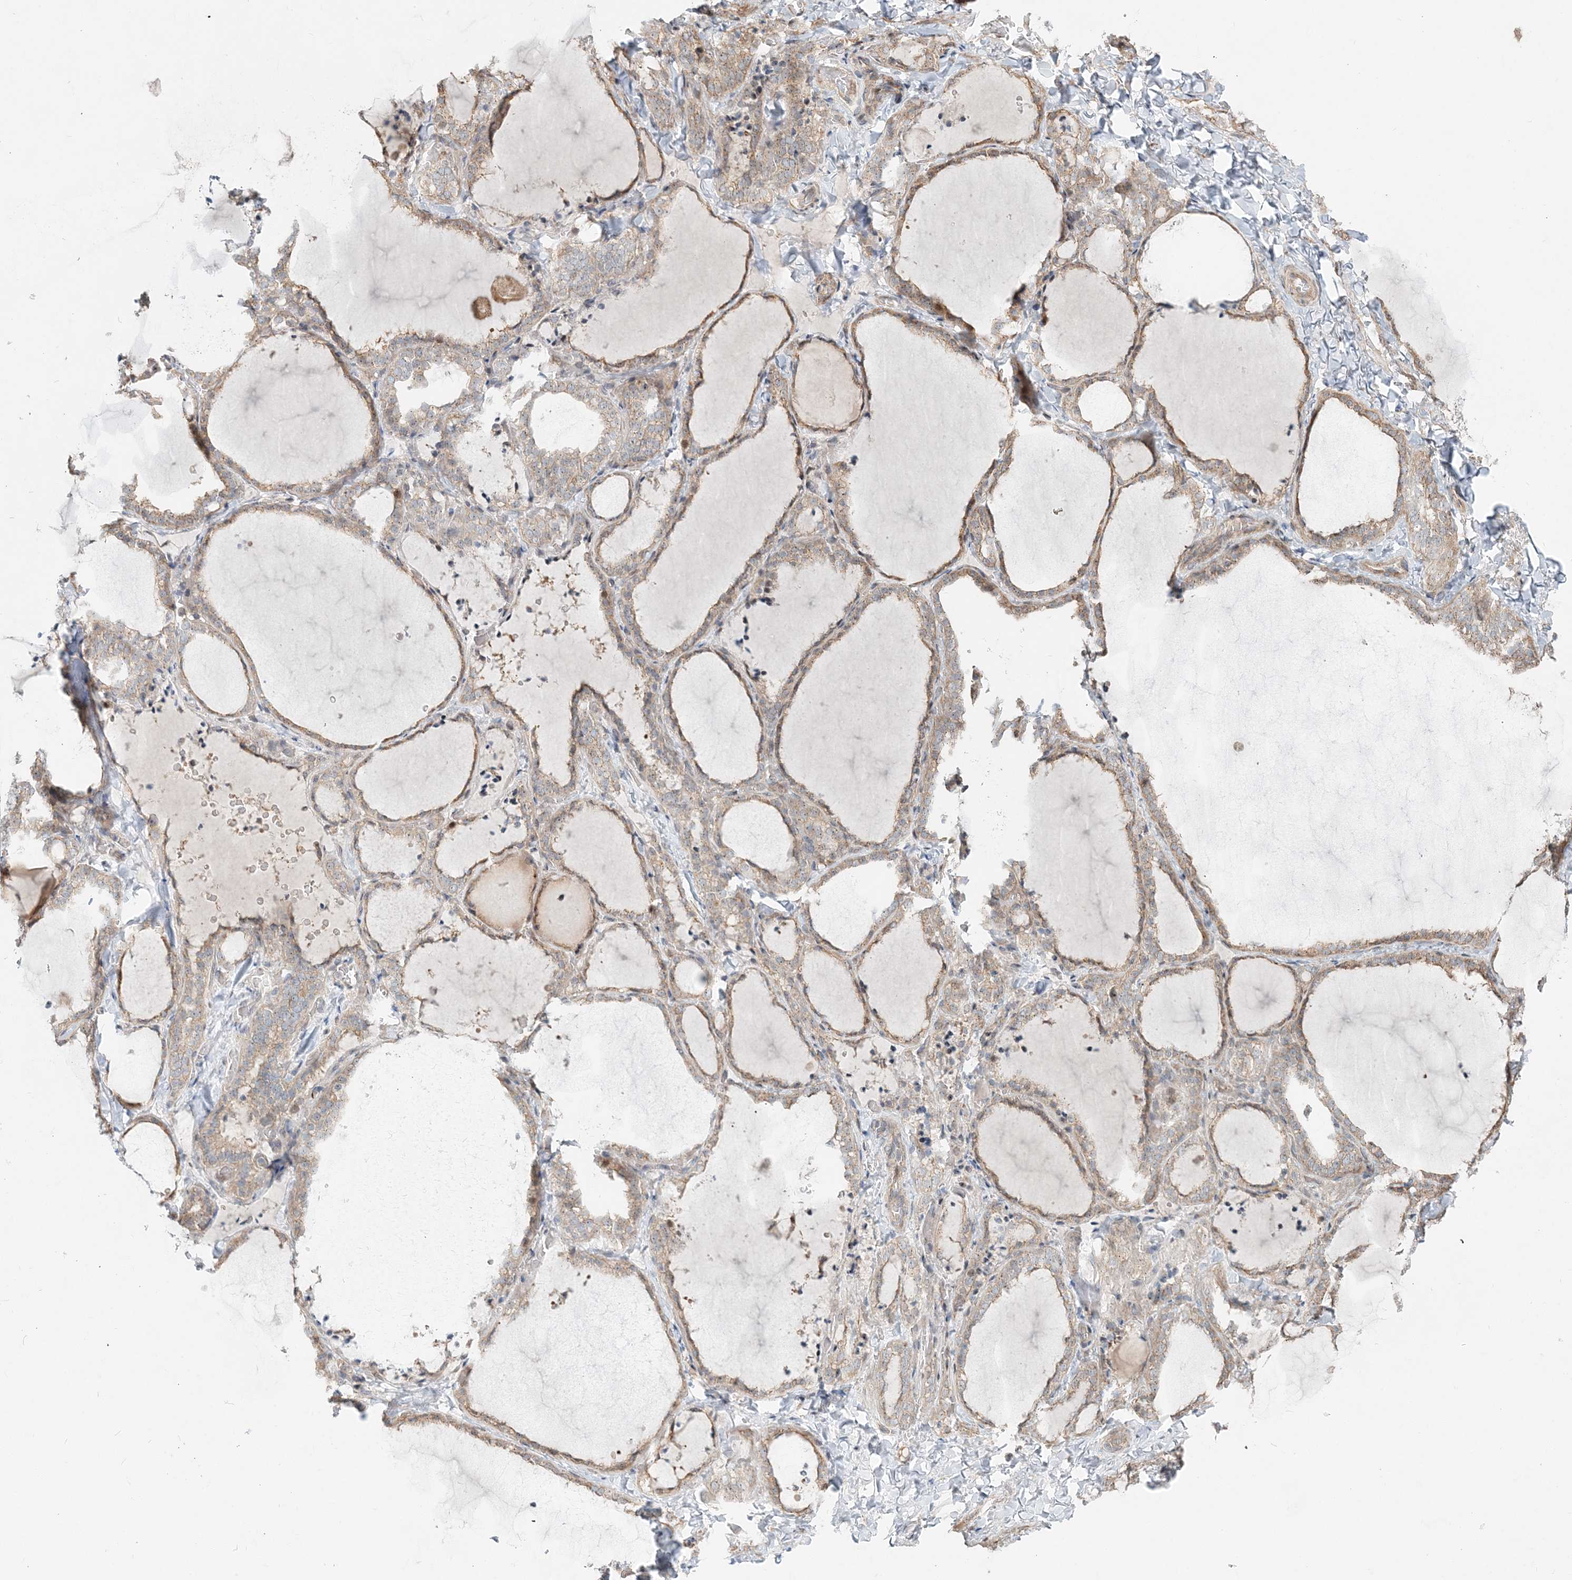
{"staining": {"intensity": "moderate", "quantity": "<25%", "location": "cytoplasmic/membranous,nuclear"}, "tissue": "thyroid gland", "cell_type": "Glandular cells", "image_type": "normal", "snomed": [{"axis": "morphology", "description": "Normal tissue, NOS"}, {"axis": "topography", "description": "Thyroid gland"}], "caption": "About <25% of glandular cells in unremarkable thyroid gland display moderate cytoplasmic/membranous,nuclear protein expression as visualized by brown immunohistochemical staining.", "gene": "CXXC5", "patient": {"sex": "female", "age": 22}}